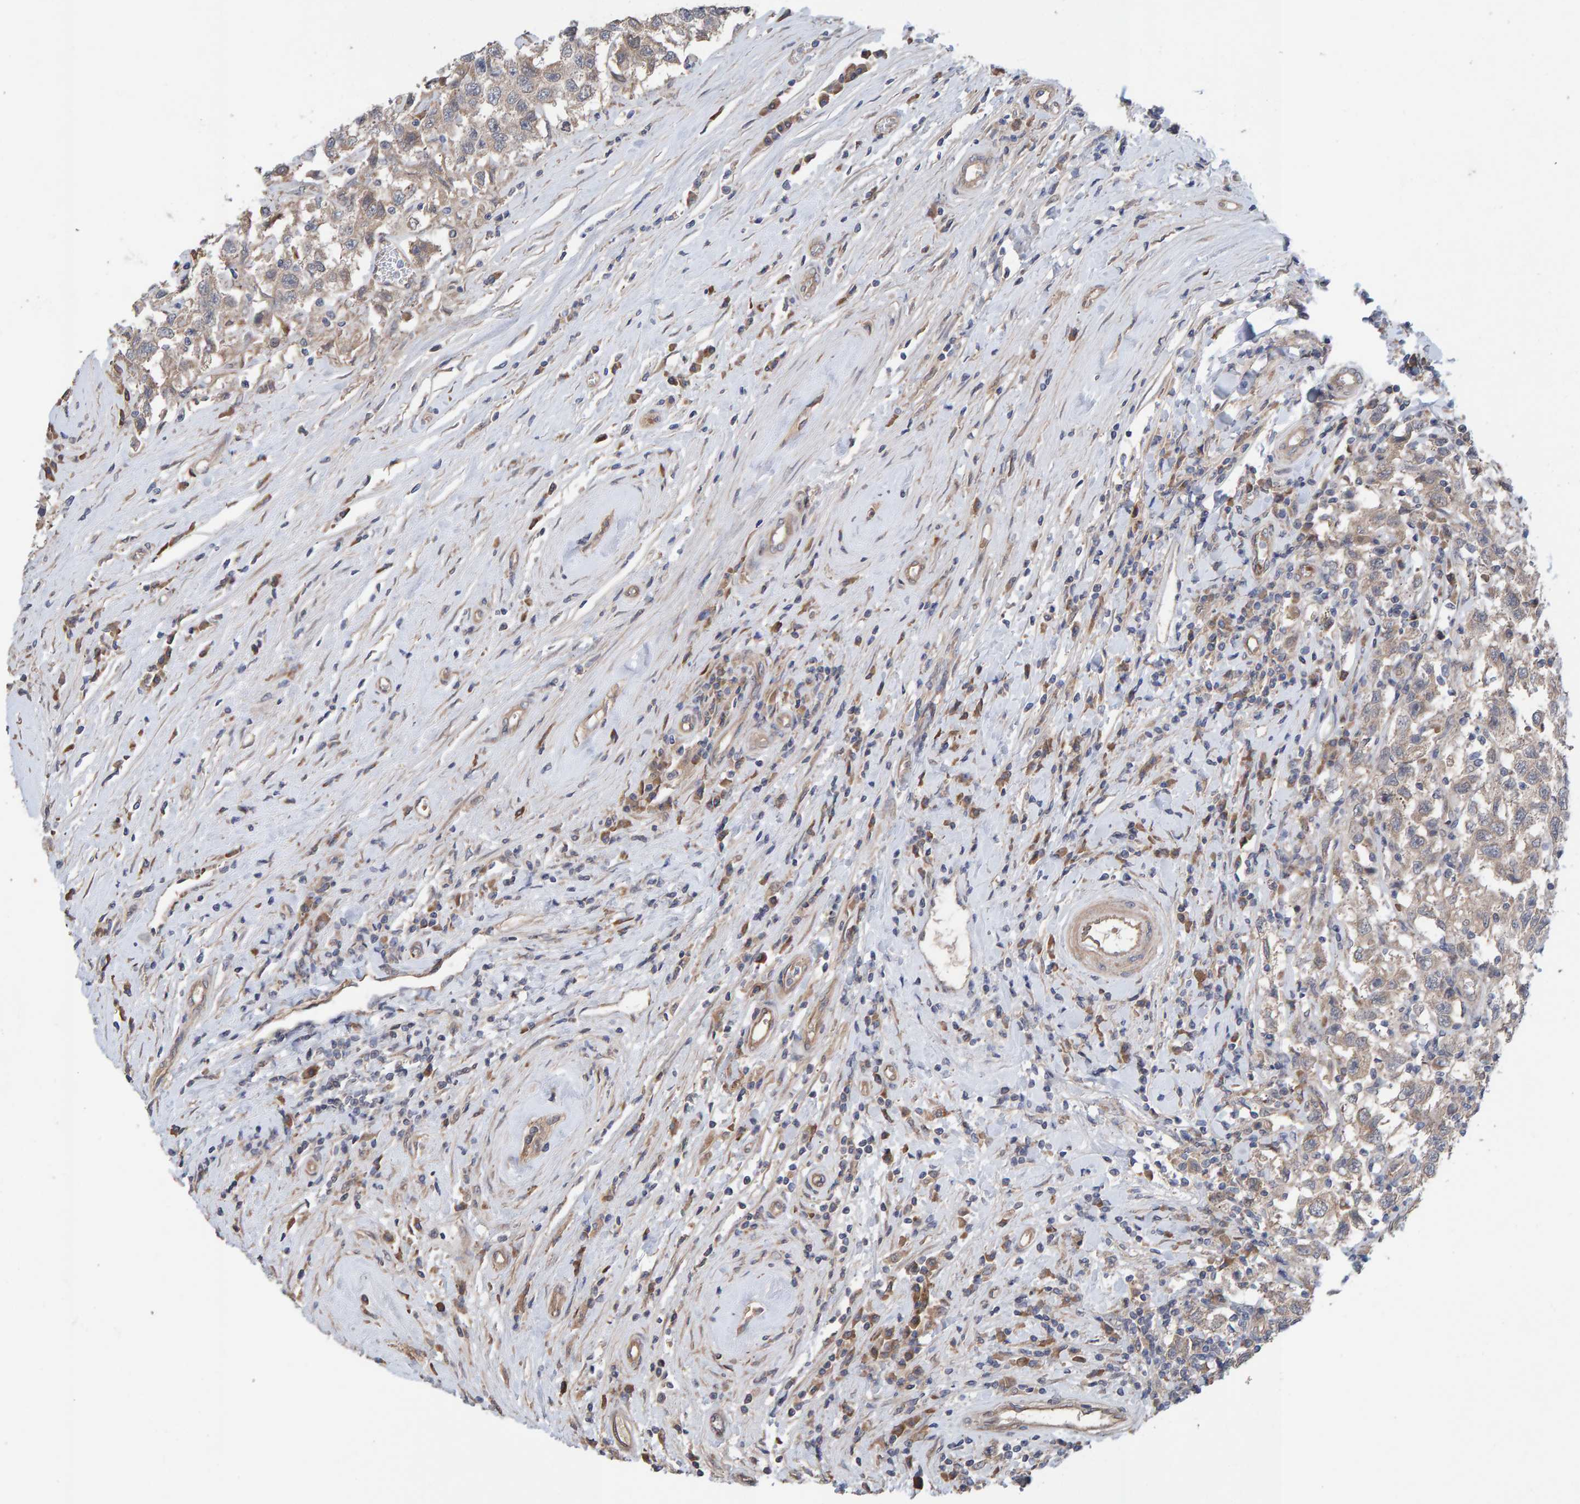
{"staining": {"intensity": "weak", "quantity": ">75%", "location": "cytoplasmic/membranous"}, "tissue": "testis cancer", "cell_type": "Tumor cells", "image_type": "cancer", "snomed": [{"axis": "morphology", "description": "Seminoma, NOS"}, {"axis": "topography", "description": "Testis"}], "caption": "Protein expression by immunohistochemistry reveals weak cytoplasmic/membranous expression in about >75% of tumor cells in testis cancer (seminoma).", "gene": "LRSAM1", "patient": {"sex": "male", "age": 41}}